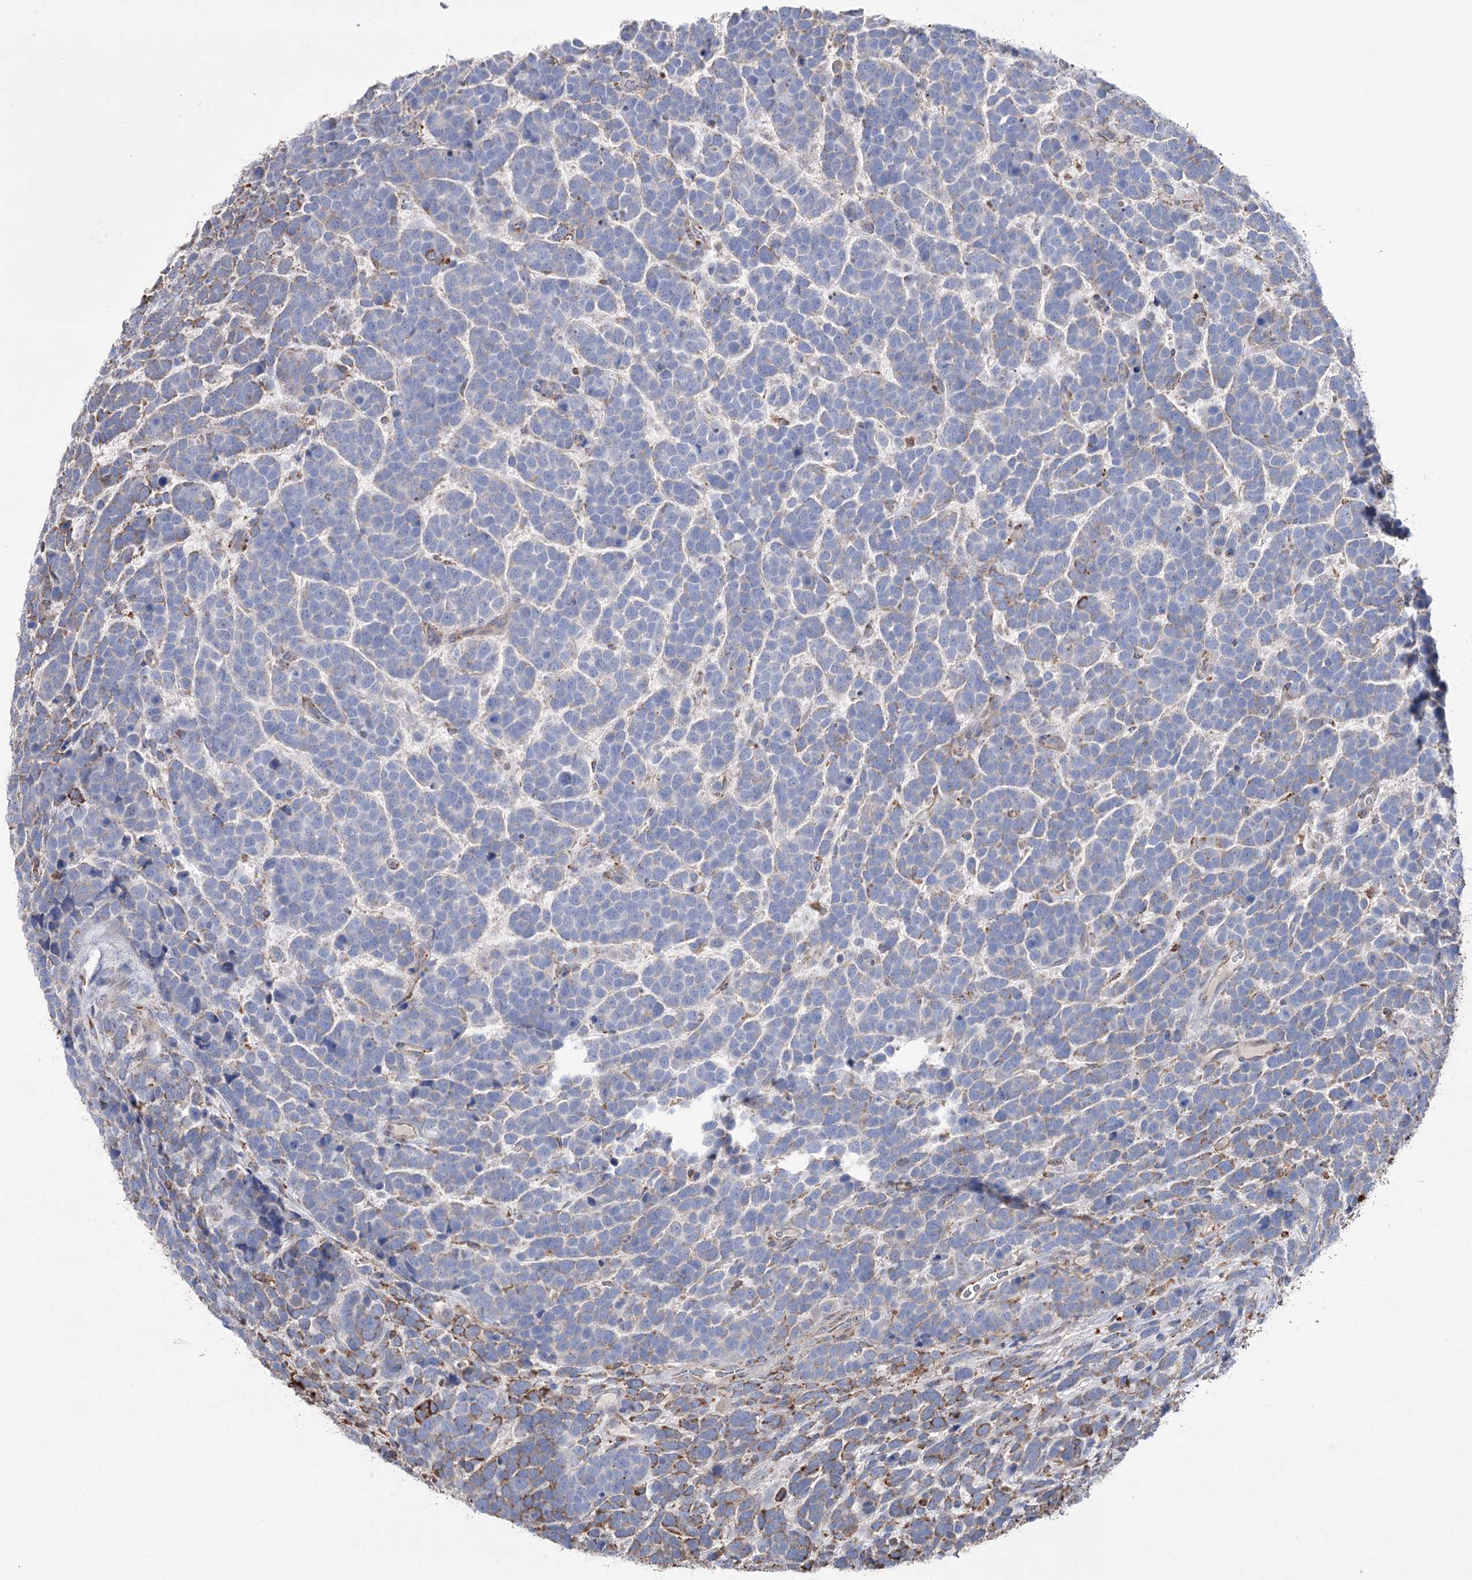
{"staining": {"intensity": "moderate", "quantity": "<25%", "location": "cytoplasmic/membranous"}, "tissue": "urothelial cancer", "cell_type": "Tumor cells", "image_type": "cancer", "snomed": [{"axis": "morphology", "description": "Urothelial carcinoma, High grade"}, {"axis": "topography", "description": "Urinary bladder"}], "caption": "Immunohistochemistry micrograph of neoplastic tissue: urothelial cancer stained using IHC exhibits low levels of moderate protein expression localized specifically in the cytoplasmic/membranous of tumor cells, appearing as a cytoplasmic/membranous brown color.", "gene": "TRIM71", "patient": {"sex": "female", "age": 82}}